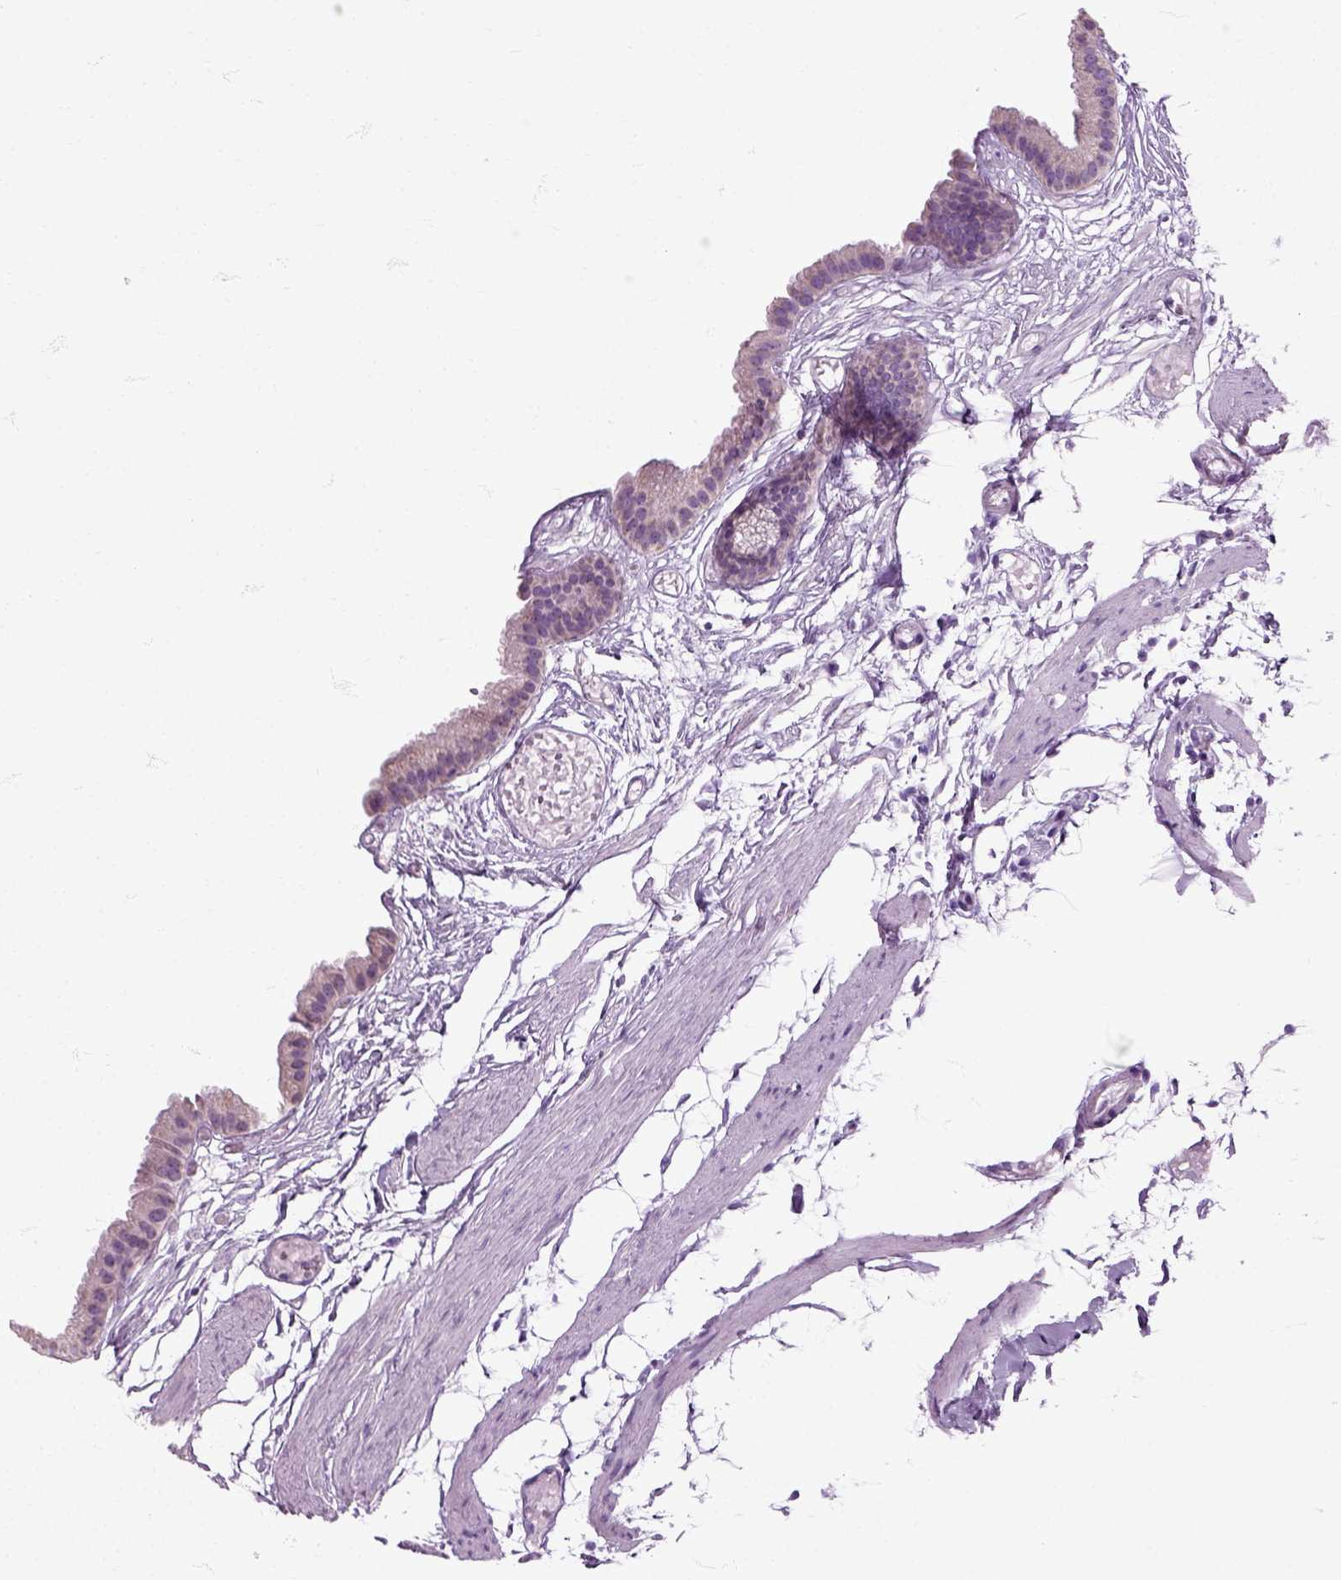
{"staining": {"intensity": "negative", "quantity": "none", "location": "none"}, "tissue": "gallbladder", "cell_type": "Glandular cells", "image_type": "normal", "snomed": [{"axis": "morphology", "description": "Normal tissue, NOS"}, {"axis": "topography", "description": "Gallbladder"}], "caption": "The micrograph demonstrates no significant staining in glandular cells of gallbladder.", "gene": "HSPA2", "patient": {"sex": "female", "age": 45}}